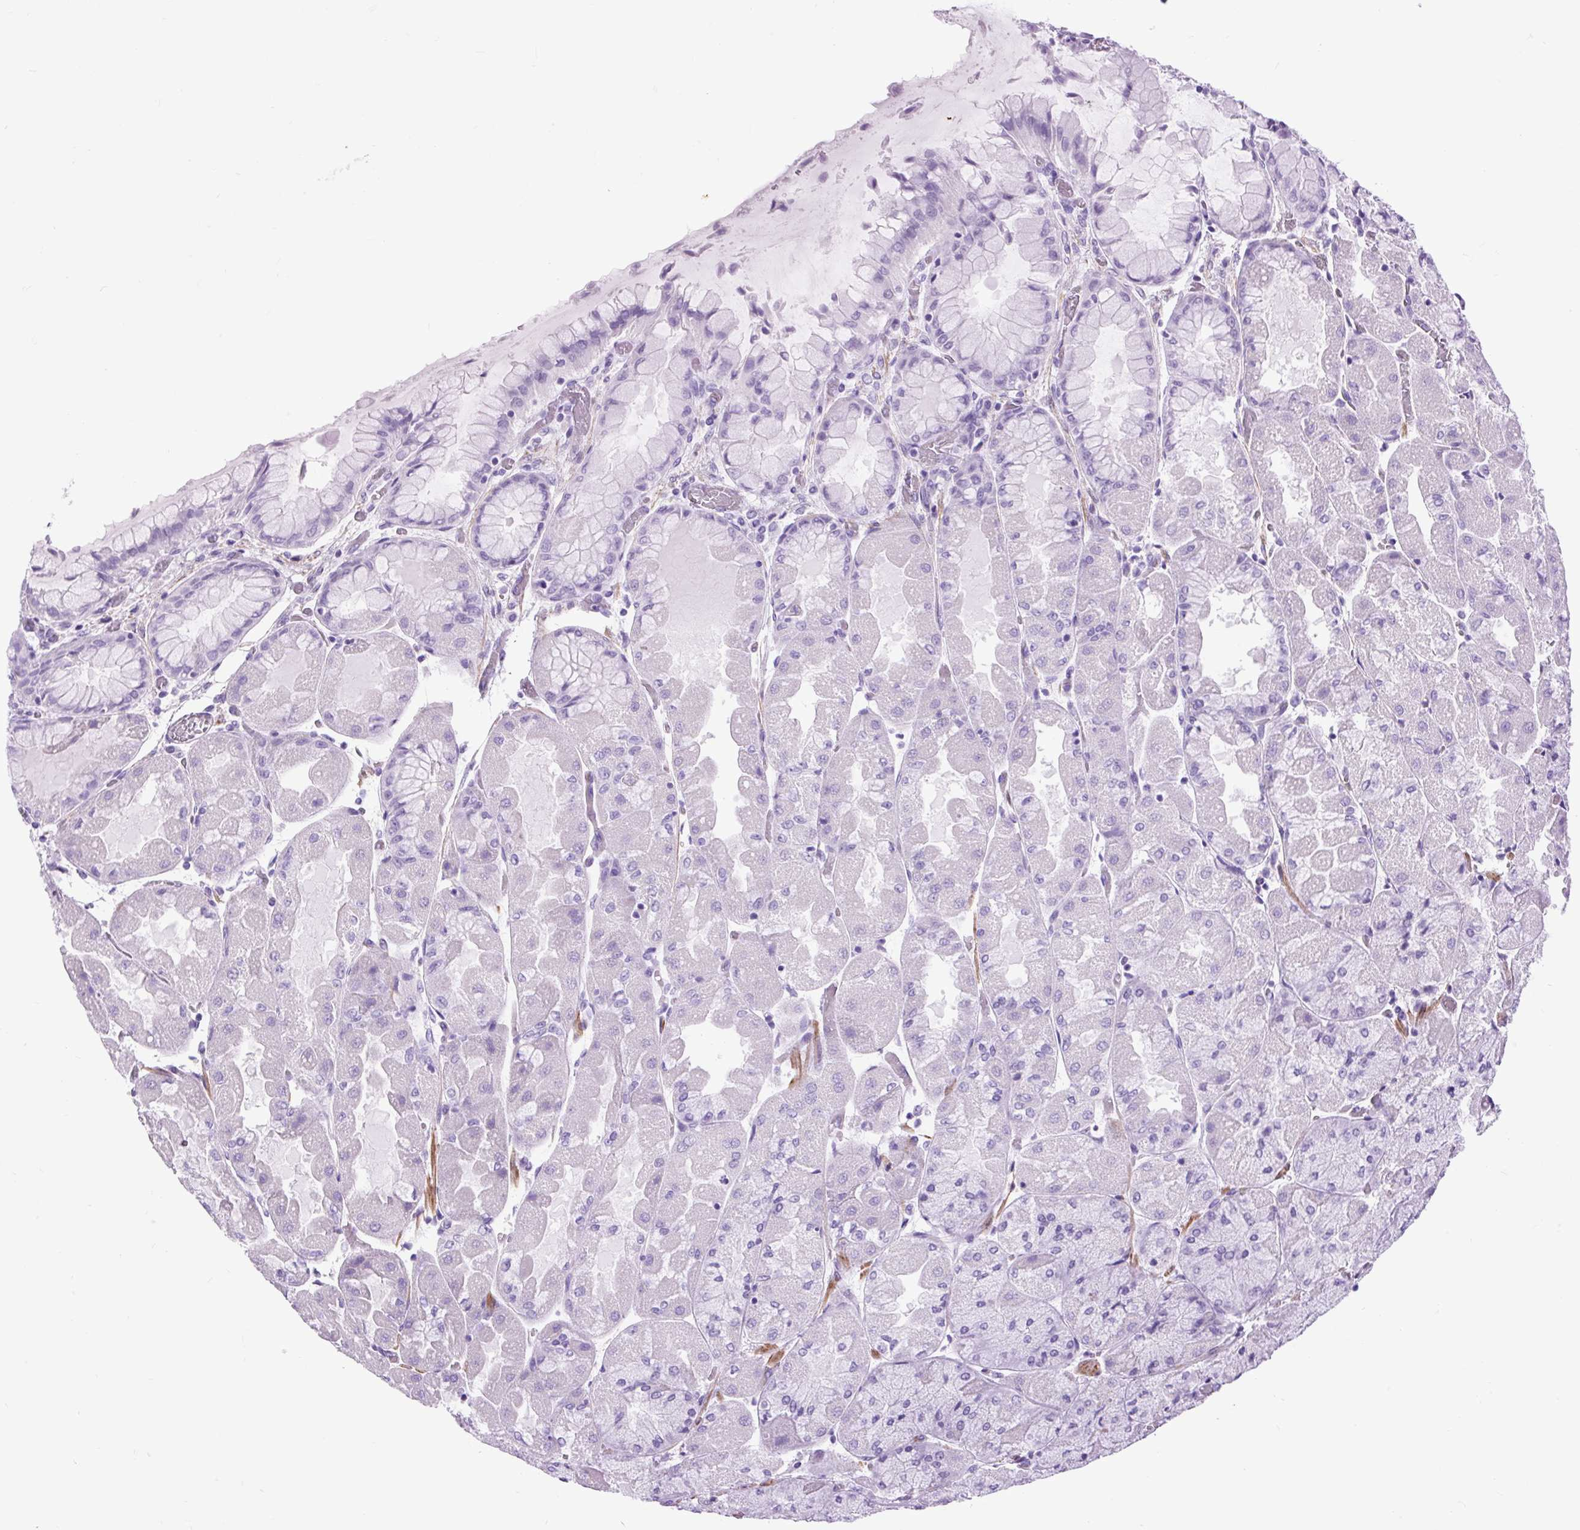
{"staining": {"intensity": "negative", "quantity": "none", "location": "none"}, "tissue": "stomach", "cell_type": "Glandular cells", "image_type": "normal", "snomed": [{"axis": "morphology", "description": "Normal tissue, NOS"}, {"axis": "topography", "description": "Stomach"}], "caption": "Immunohistochemistry (IHC) of unremarkable stomach demonstrates no staining in glandular cells. (DAB (3,3'-diaminobenzidine) IHC visualized using brightfield microscopy, high magnification).", "gene": "DPP6", "patient": {"sex": "female", "age": 61}}